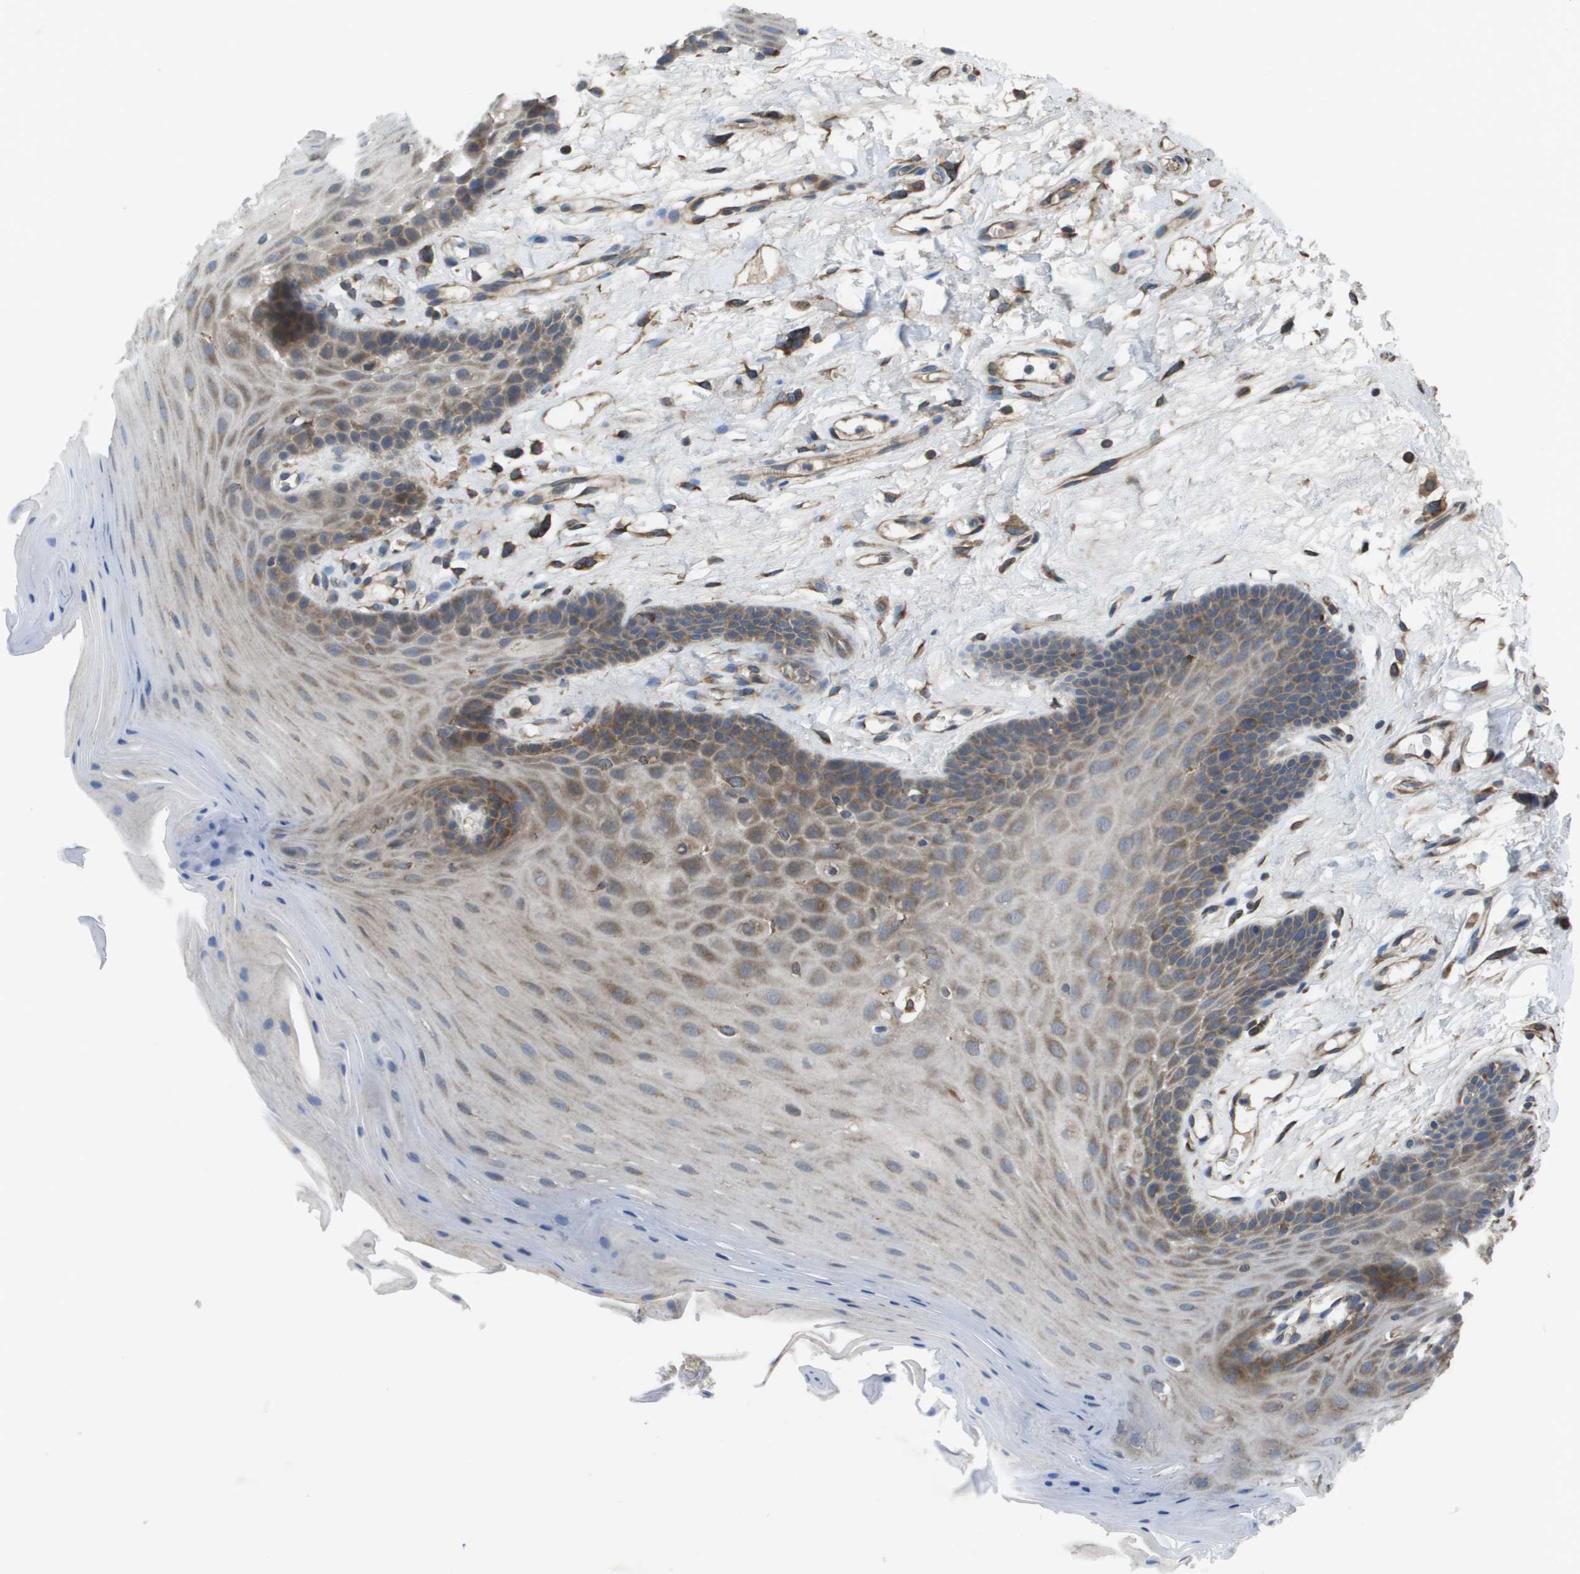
{"staining": {"intensity": "weak", "quantity": ">75%", "location": "cytoplasmic/membranous"}, "tissue": "oral mucosa", "cell_type": "Squamous epithelial cells", "image_type": "normal", "snomed": [{"axis": "morphology", "description": "Normal tissue, NOS"}, {"axis": "morphology", "description": "Squamous cell carcinoma, NOS"}, {"axis": "topography", "description": "Oral tissue"}, {"axis": "topography", "description": "Head-Neck"}], "caption": "Squamous epithelial cells show weak cytoplasmic/membranous positivity in about >75% of cells in normal oral mucosa.", "gene": "CLCN2", "patient": {"sex": "male", "age": 71}}